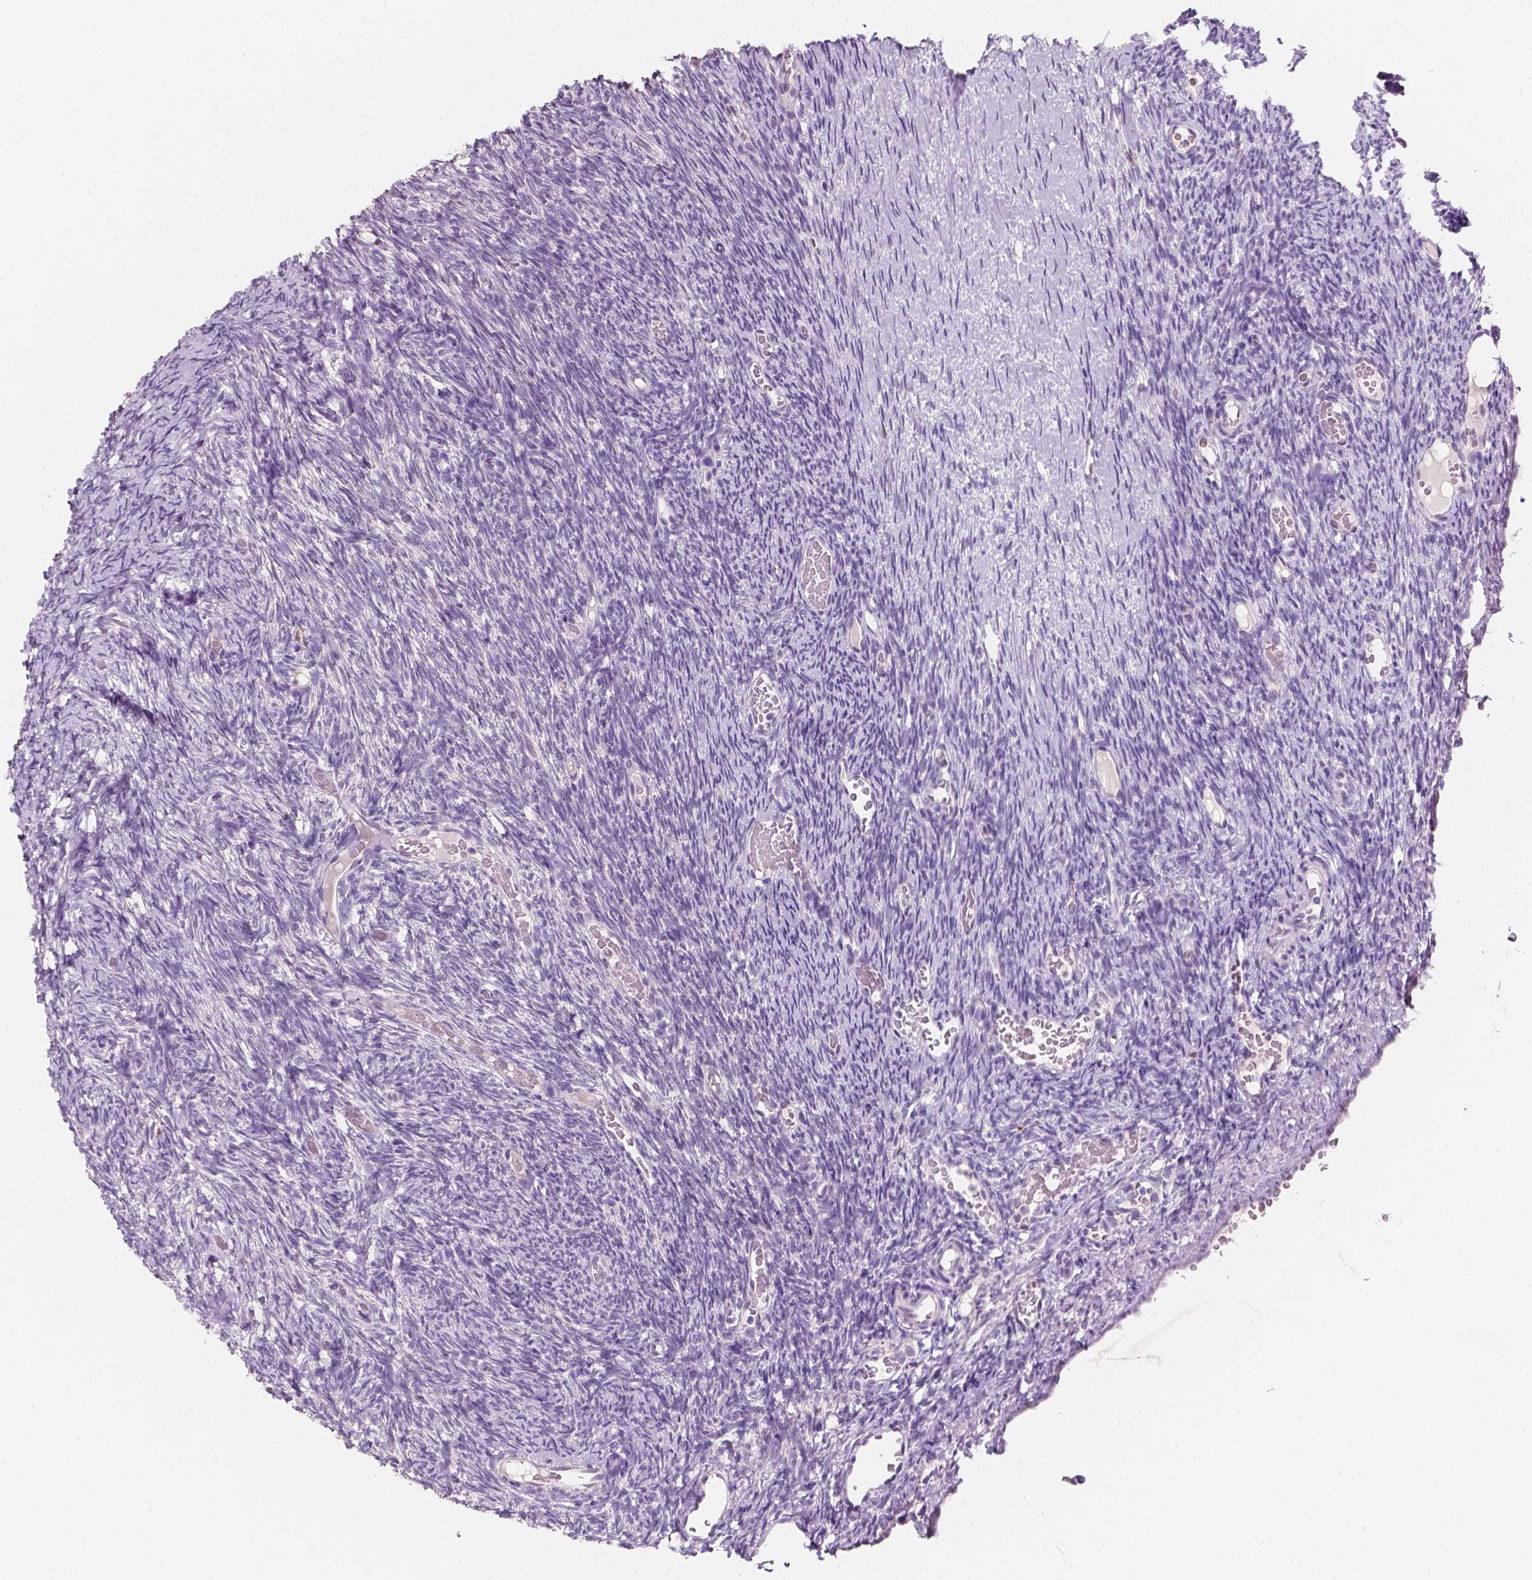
{"staining": {"intensity": "negative", "quantity": "none", "location": "none"}, "tissue": "ovary", "cell_type": "Follicle cells", "image_type": "normal", "snomed": [{"axis": "morphology", "description": "Normal tissue, NOS"}, {"axis": "topography", "description": "Ovary"}], "caption": "High magnification brightfield microscopy of normal ovary stained with DAB (brown) and counterstained with hematoxylin (blue): follicle cells show no significant positivity. The staining is performed using DAB brown chromogen with nuclei counter-stained in using hematoxylin.", "gene": "TAL1", "patient": {"sex": "female", "age": 39}}